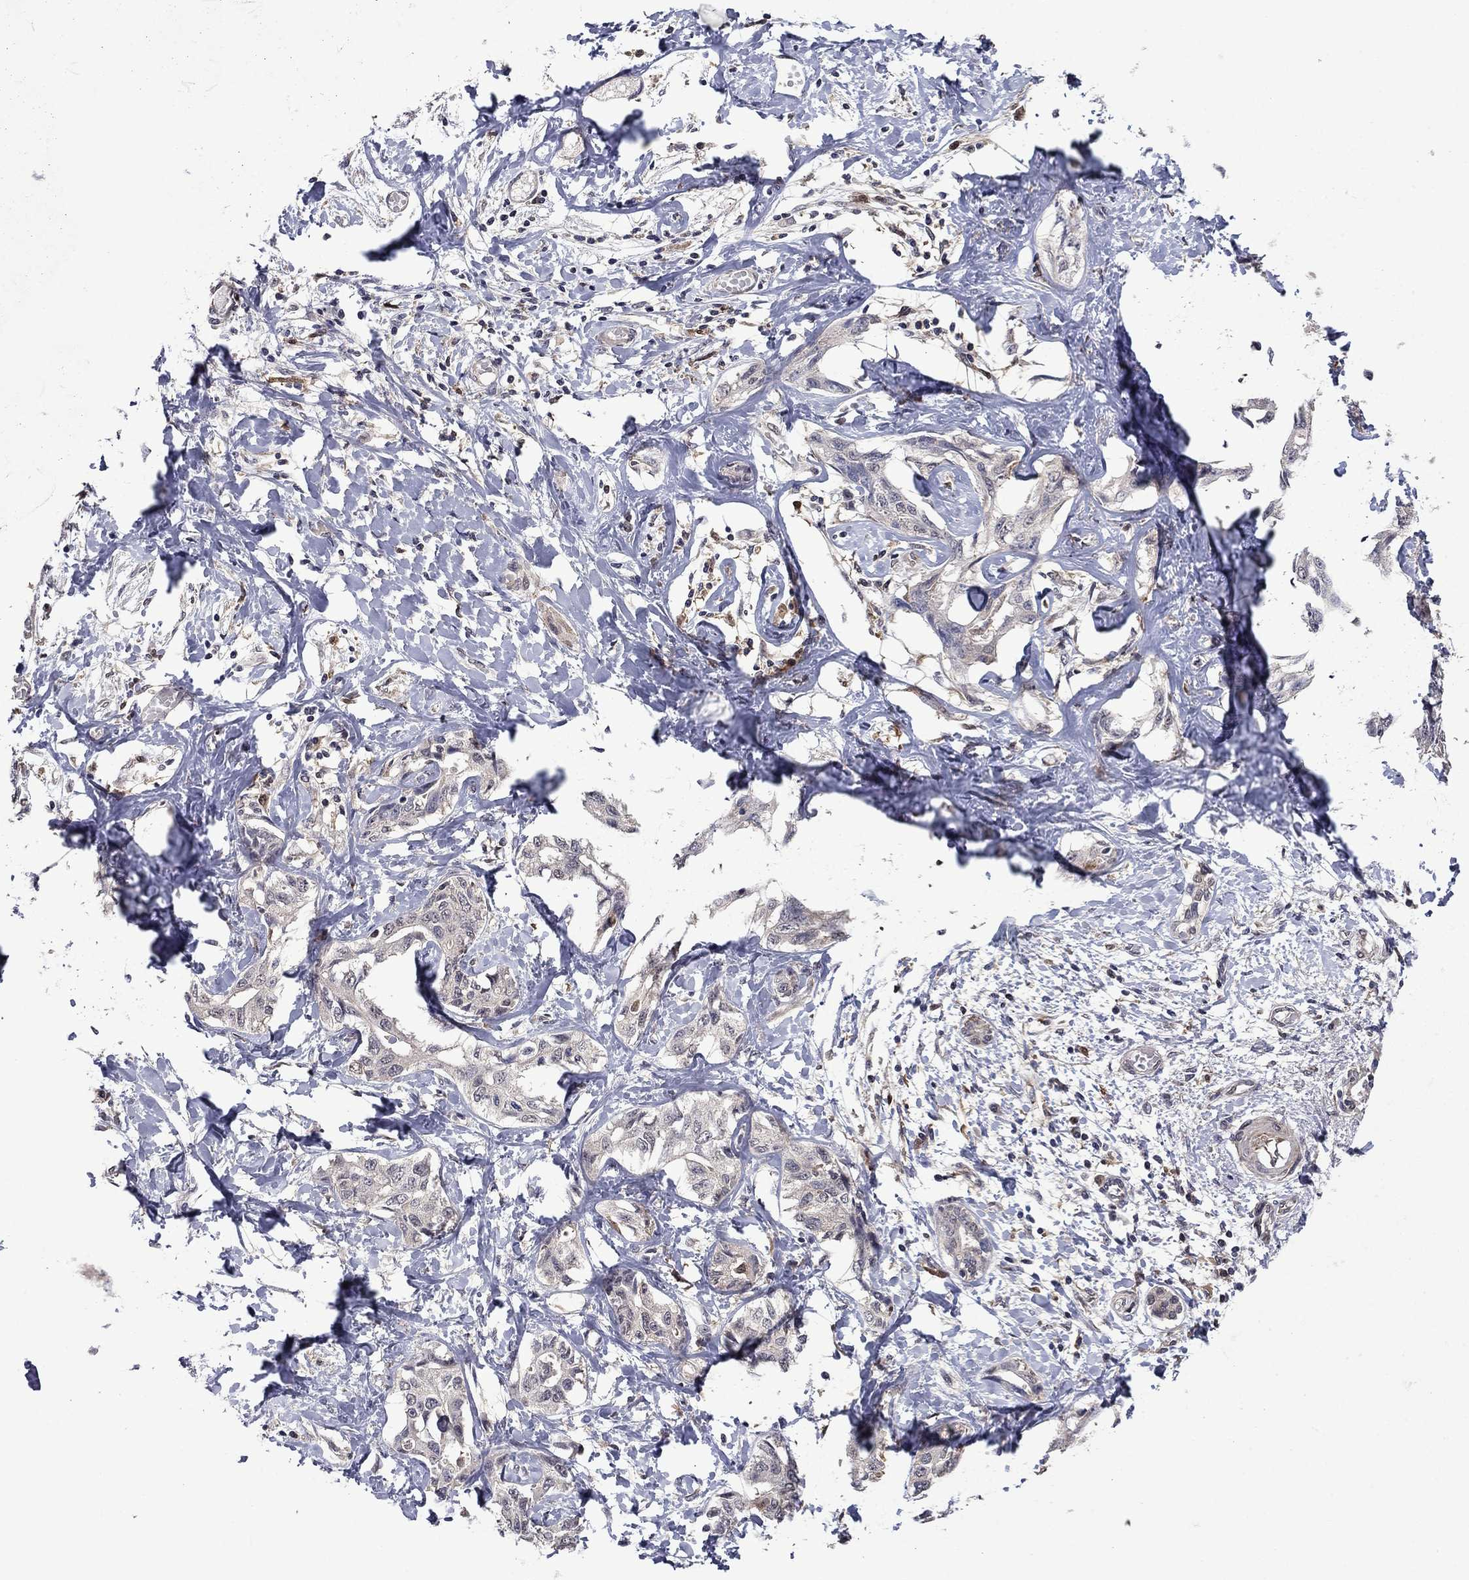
{"staining": {"intensity": "negative", "quantity": "none", "location": "none"}, "tissue": "liver cancer", "cell_type": "Tumor cells", "image_type": "cancer", "snomed": [{"axis": "morphology", "description": "Cholangiocarcinoma"}, {"axis": "topography", "description": "Liver"}], "caption": "Human cholangiocarcinoma (liver) stained for a protein using immunohistochemistry displays no staining in tumor cells.", "gene": "TPMT", "patient": {"sex": "male", "age": 59}}